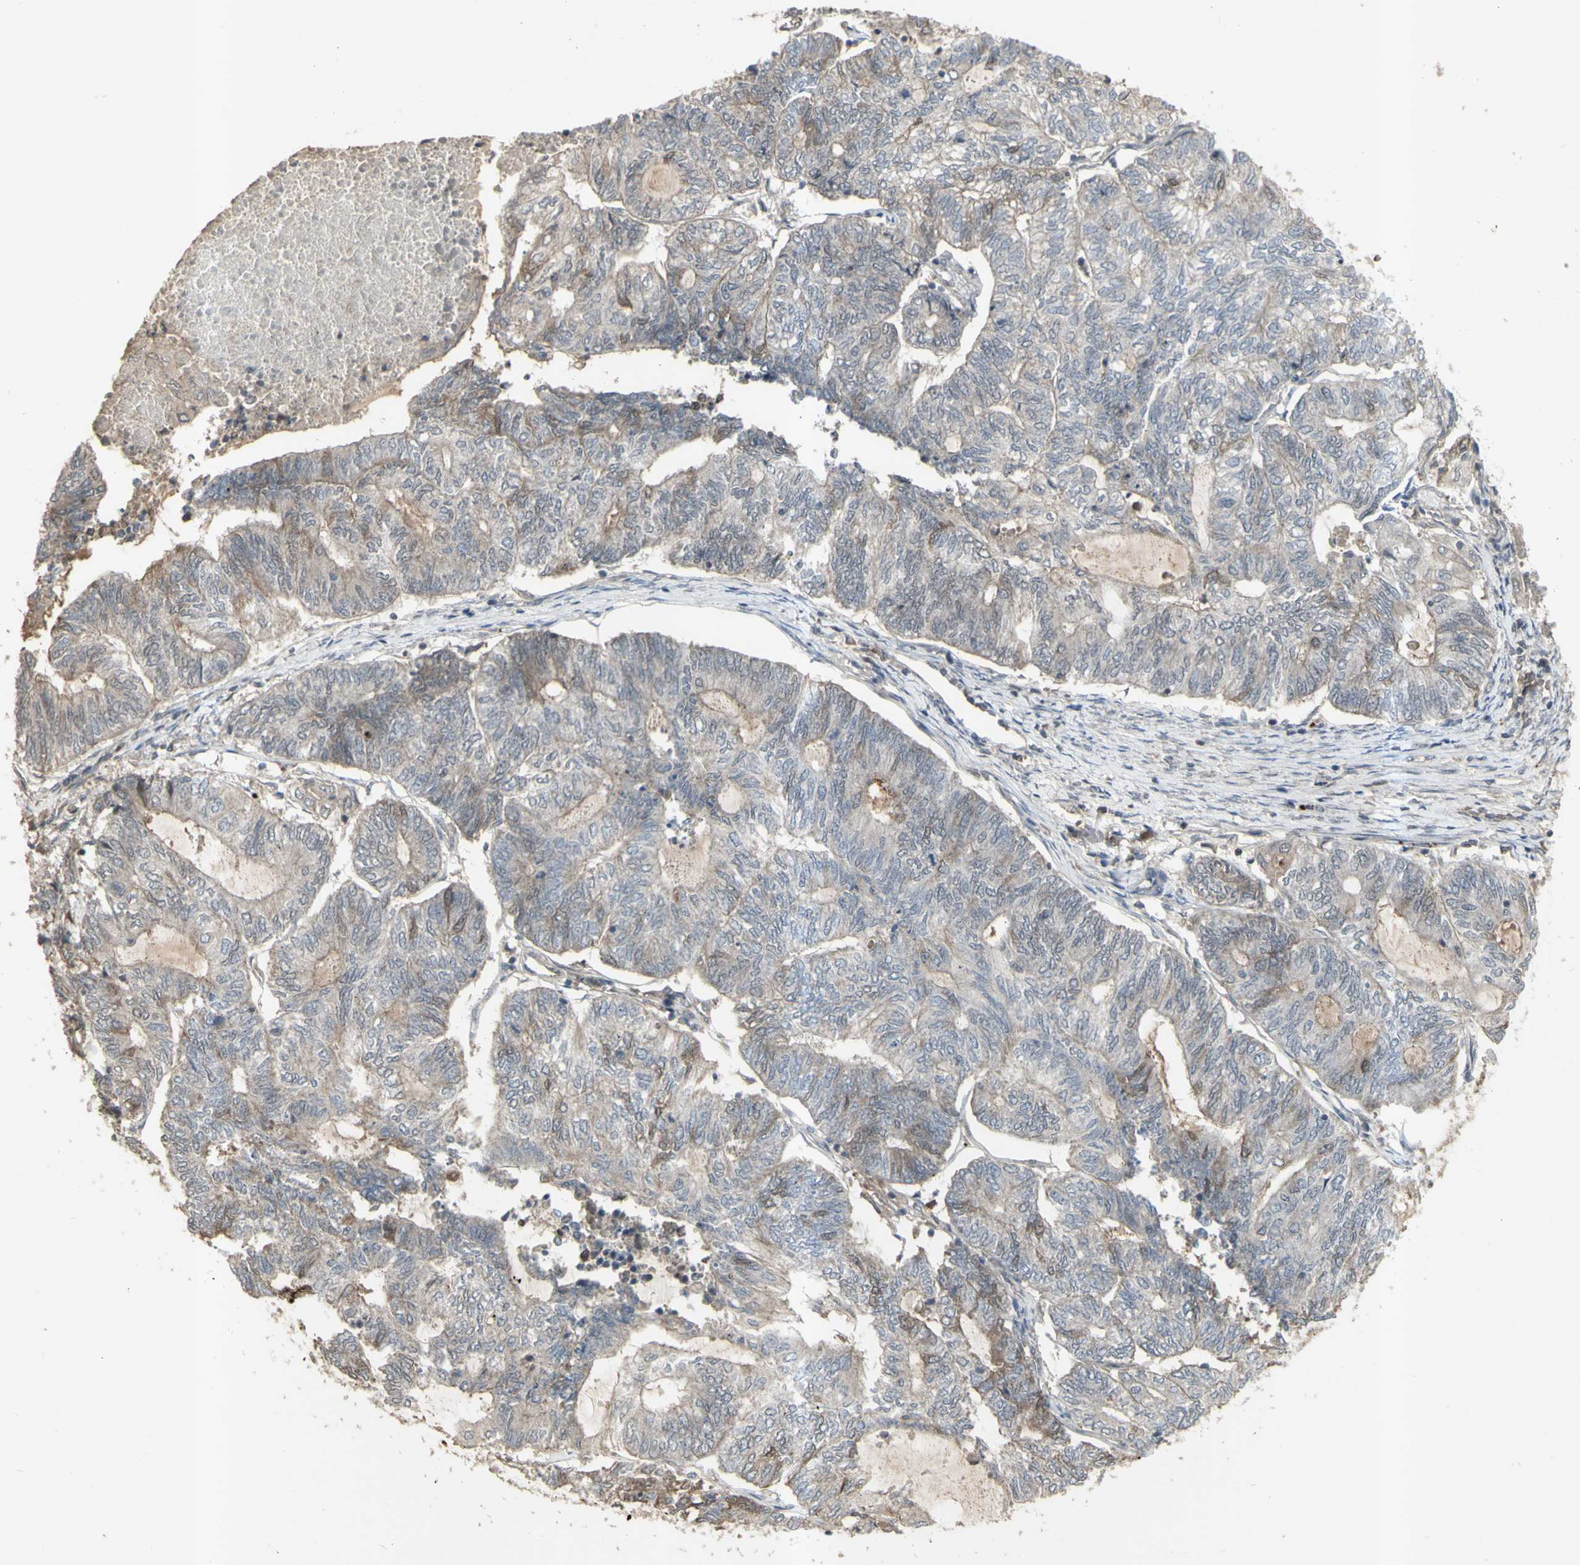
{"staining": {"intensity": "weak", "quantity": ">75%", "location": "cytoplasmic/membranous"}, "tissue": "endometrial cancer", "cell_type": "Tumor cells", "image_type": "cancer", "snomed": [{"axis": "morphology", "description": "Adenocarcinoma, NOS"}, {"axis": "topography", "description": "Uterus"}, {"axis": "topography", "description": "Endometrium"}], "caption": "A high-resolution image shows IHC staining of endometrial adenocarcinoma, which shows weak cytoplasmic/membranous staining in about >75% of tumor cells. (DAB (3,3'-diaminobenzidine) IHC with brightfield microscopy, high magnification).", "gene": "ALOX12", "patient": {"sex": "female", "age": 70}}